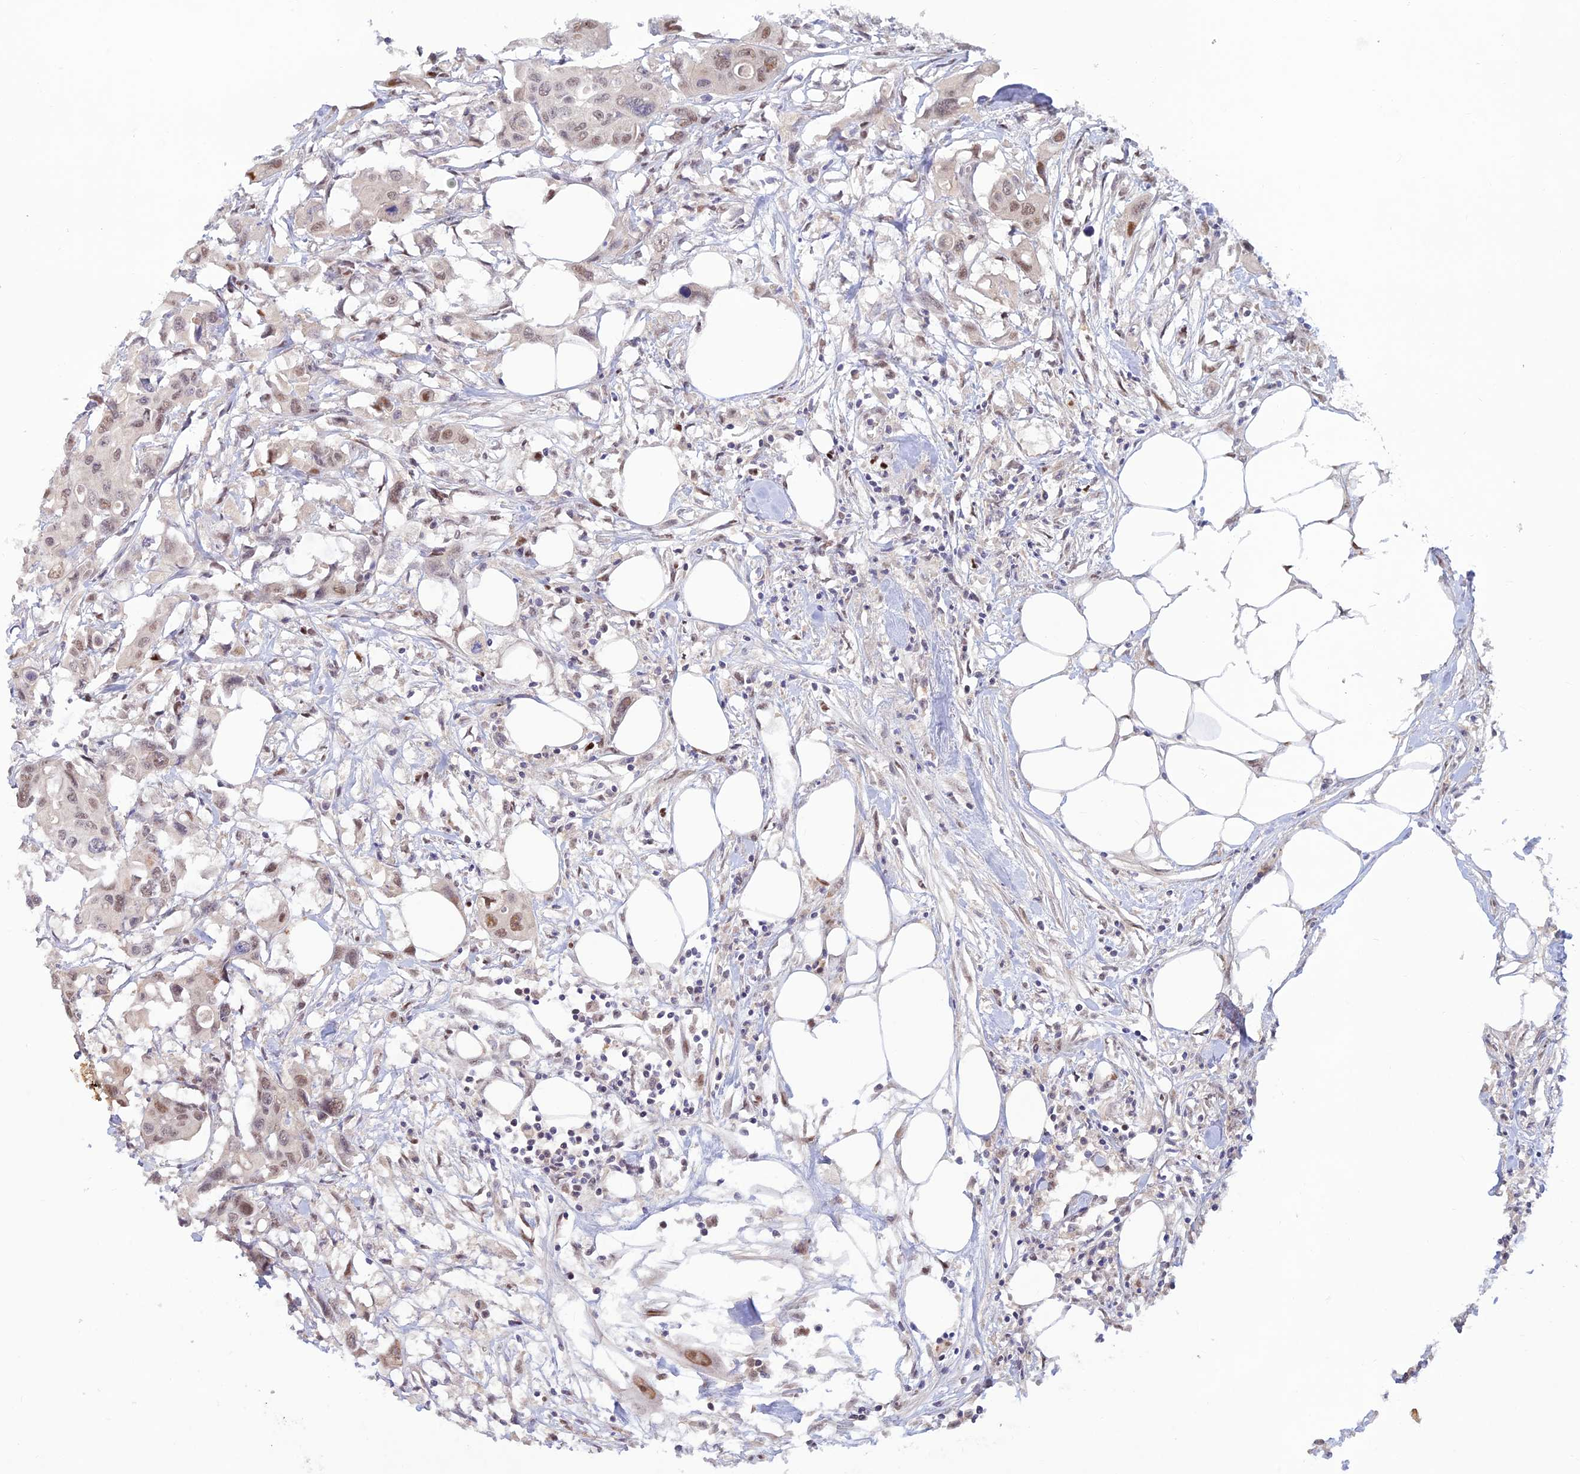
{"staining": {"intensity": "weak", "quantity": ">75%", "location": "nuclear"}, "tissue": "colorectal cancer", "cell_type": "Tumor cells", "image_type": "cancer", "snomed": [{"axis": "morphology", "description": "Adenocarcinoma, NOS"}, {"axis": "topography", "description": "Colon"}], "caption": "Adenocarcinoma (colorectal) stained with IHC exhibits weak nuclear staining in approximately >75% of tumor cells.", "gene": "FASTKD5", "patient": {"sex": "male", "age": 77}}